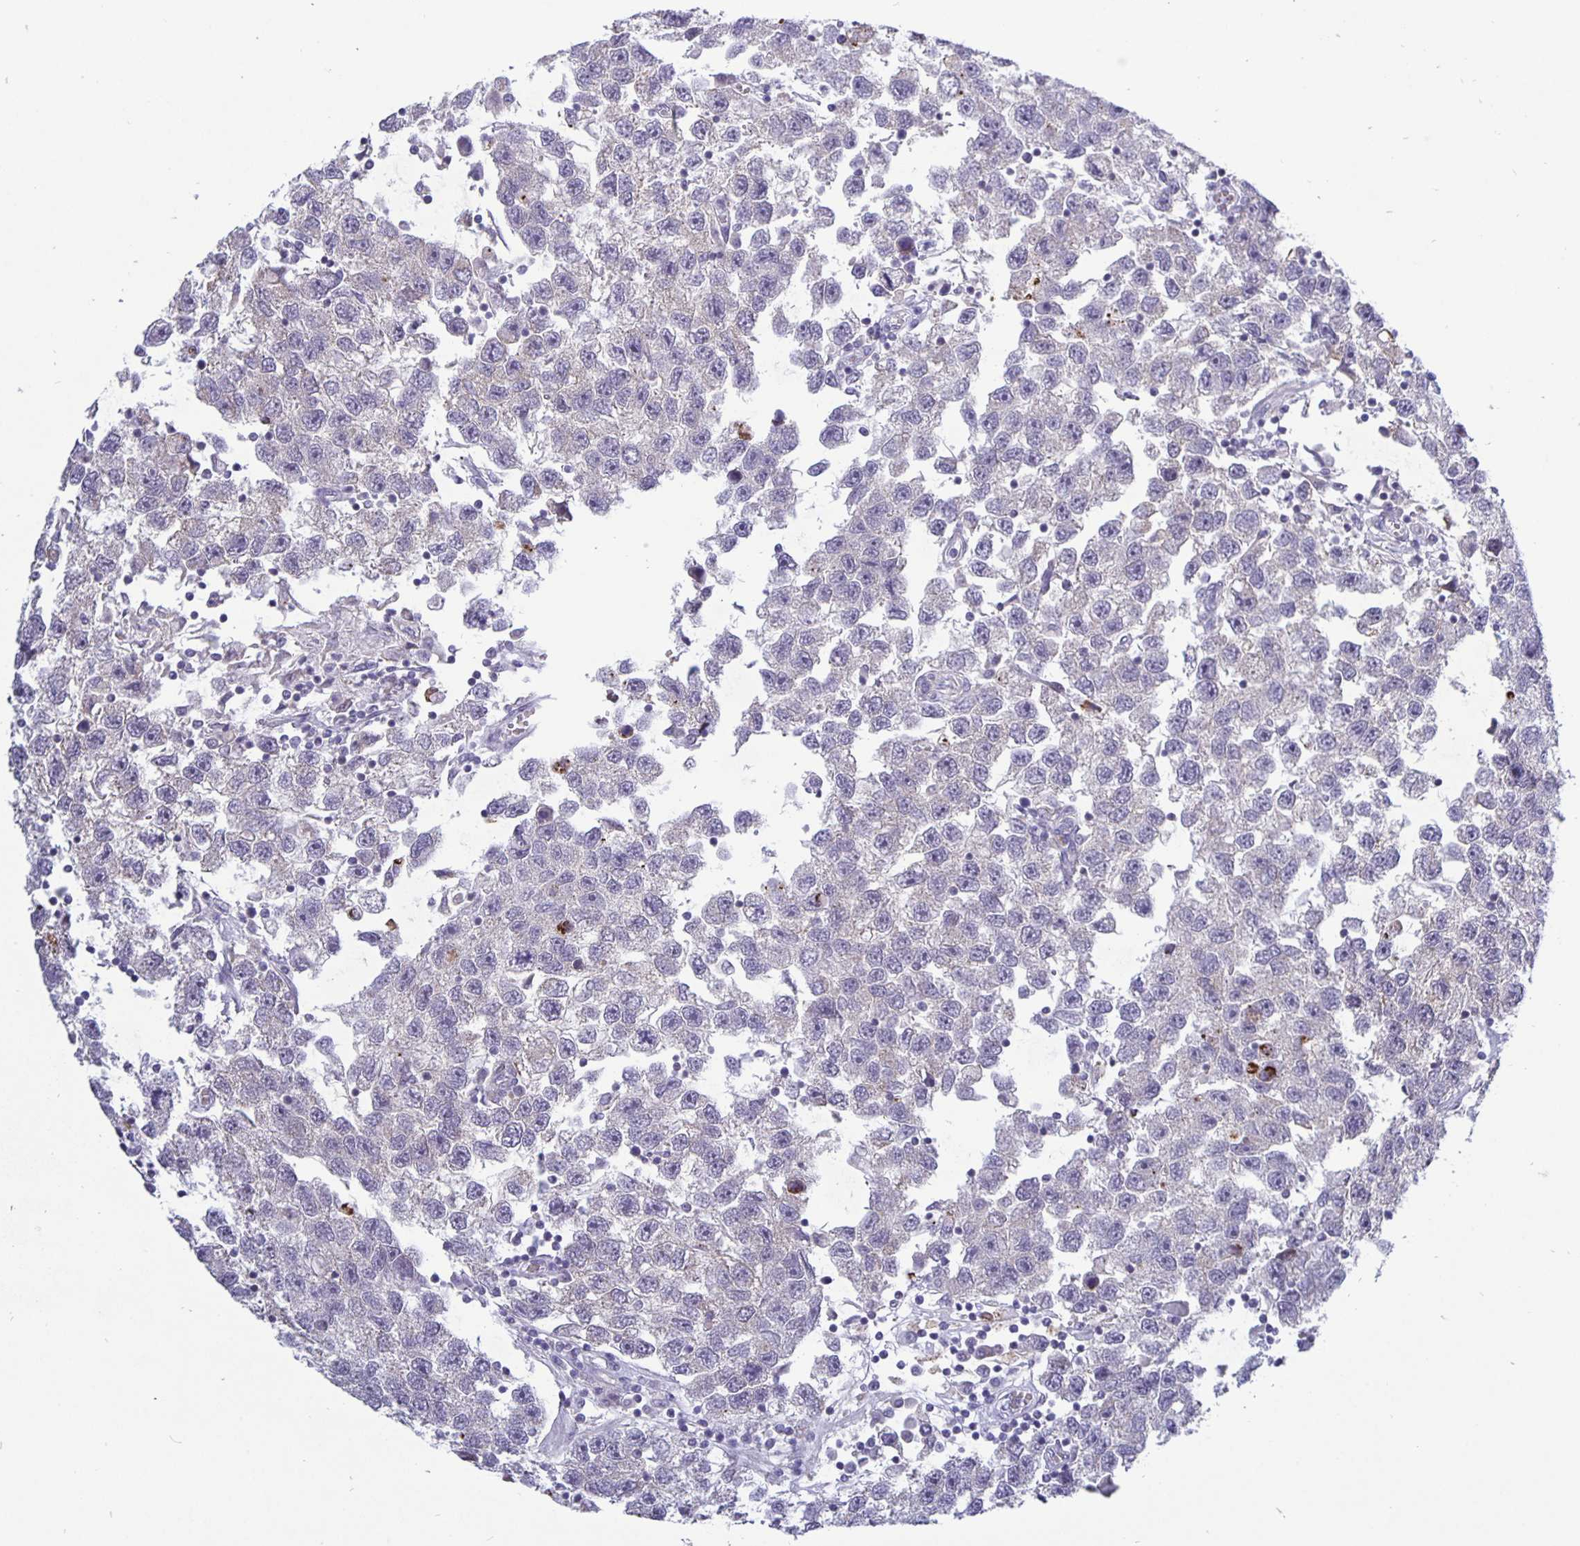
{"staining": {"intensity": "negative", "quantity": "none", "location": "none"}, "tissue": "testis cancer", "cell_type": "Tumor cells", "image_type": "cancer", "snomed": [{"axis": "morphology", "description": "Seminoma, NOS"}, {"axis": "topography", "description": "Testis"}], "caption": "Tumor cells show no significant protein positivity in testis cancer (seminoma).", "gene": "ERBB2", "patient": {"sex": "male", "age": 26}}